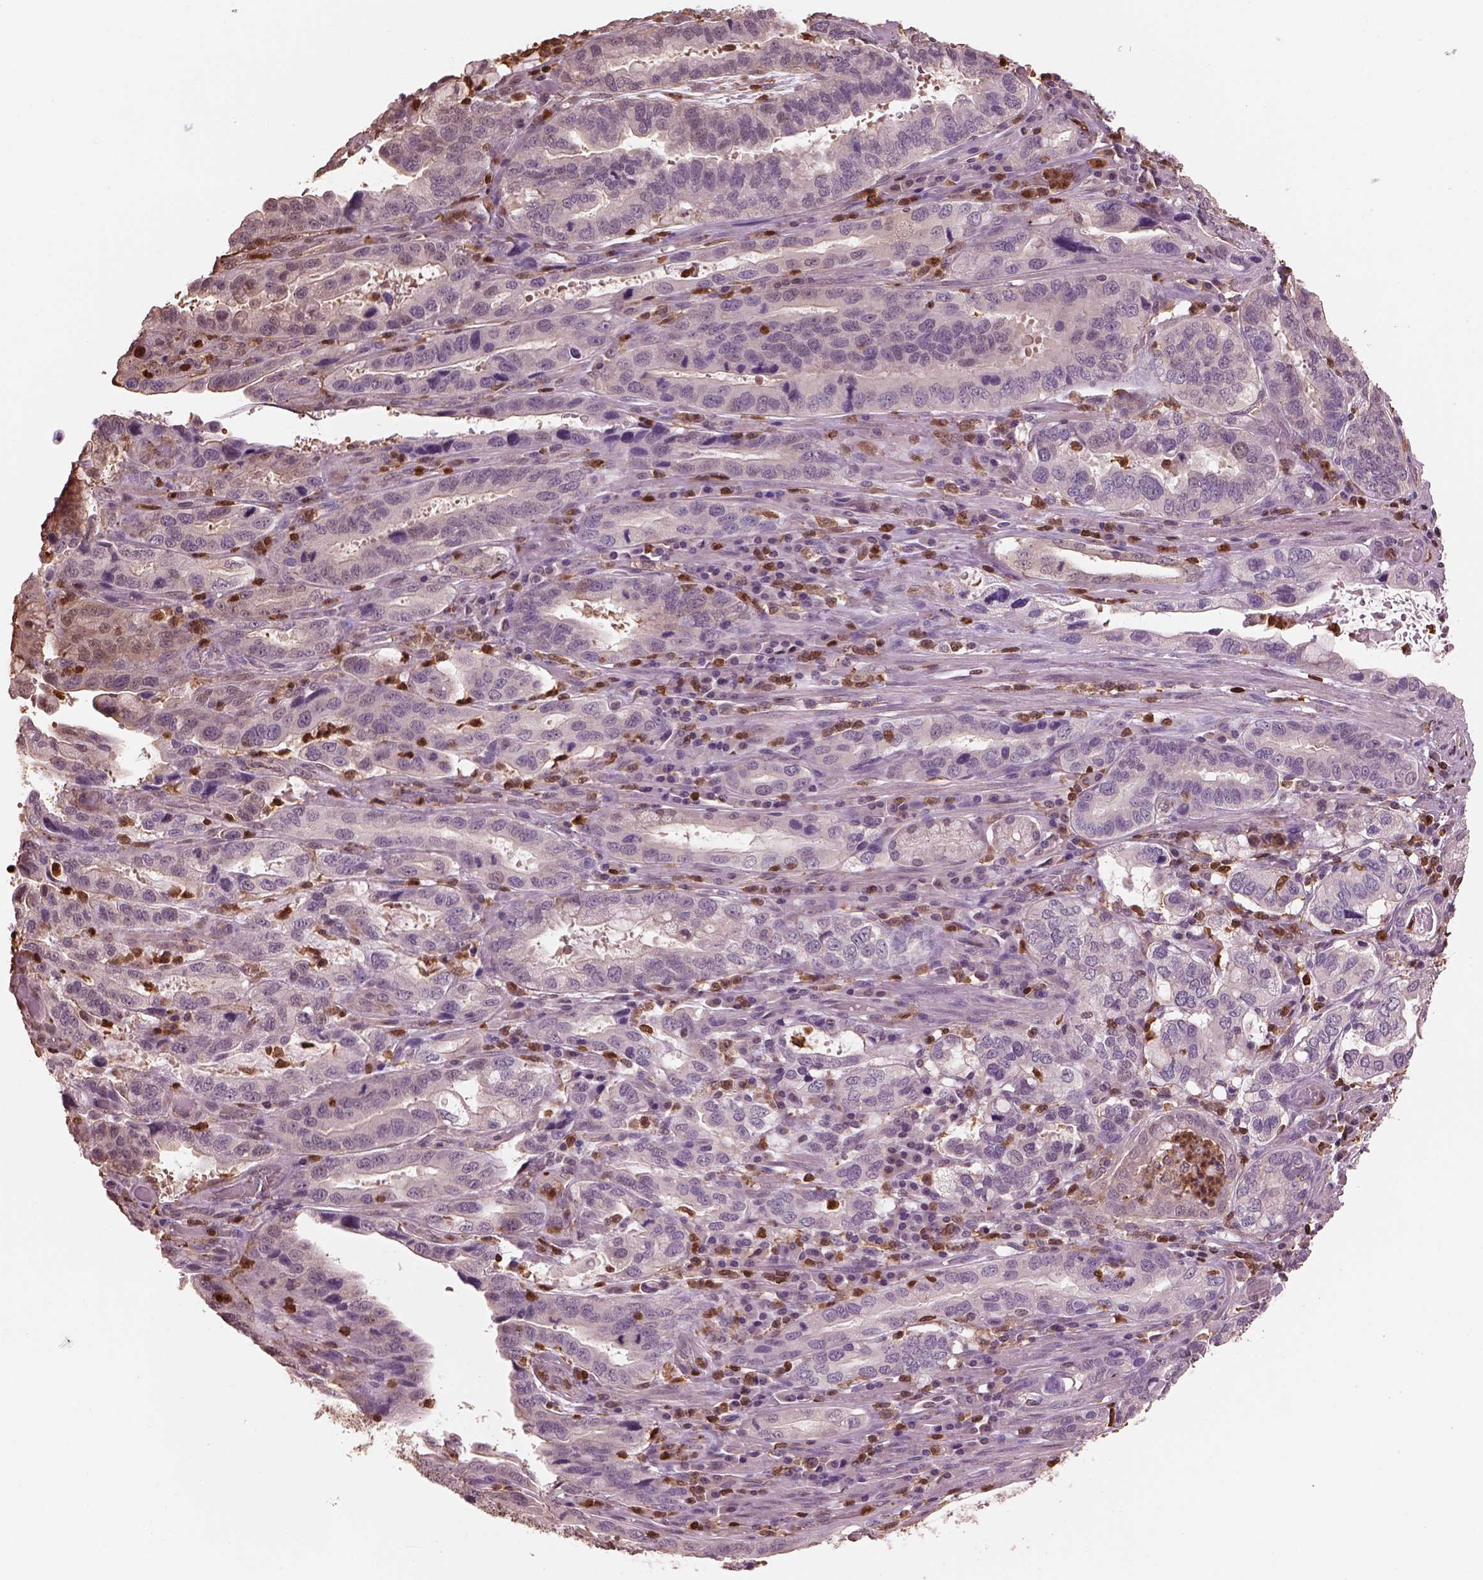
{"staining": {"intensity": "weak", "quantity": "<25%", "location": "cytoplasmic/membranous"}, "tissue": "stomach cancer", "cell_type": "Tumor cells", "image_type": "cancer", "snomed": [{"axis": "morphology", "description": "Adenocarcinoma, NOS"}, {"axis": "topography", "description": "Stomach, lower"}], "caption": "Tumor cells are negative for brown protein staining in stomach cancer (adenocarcinoma).", "gene": "IL31RA", "patient": {"sex": "female", "age": 76}}